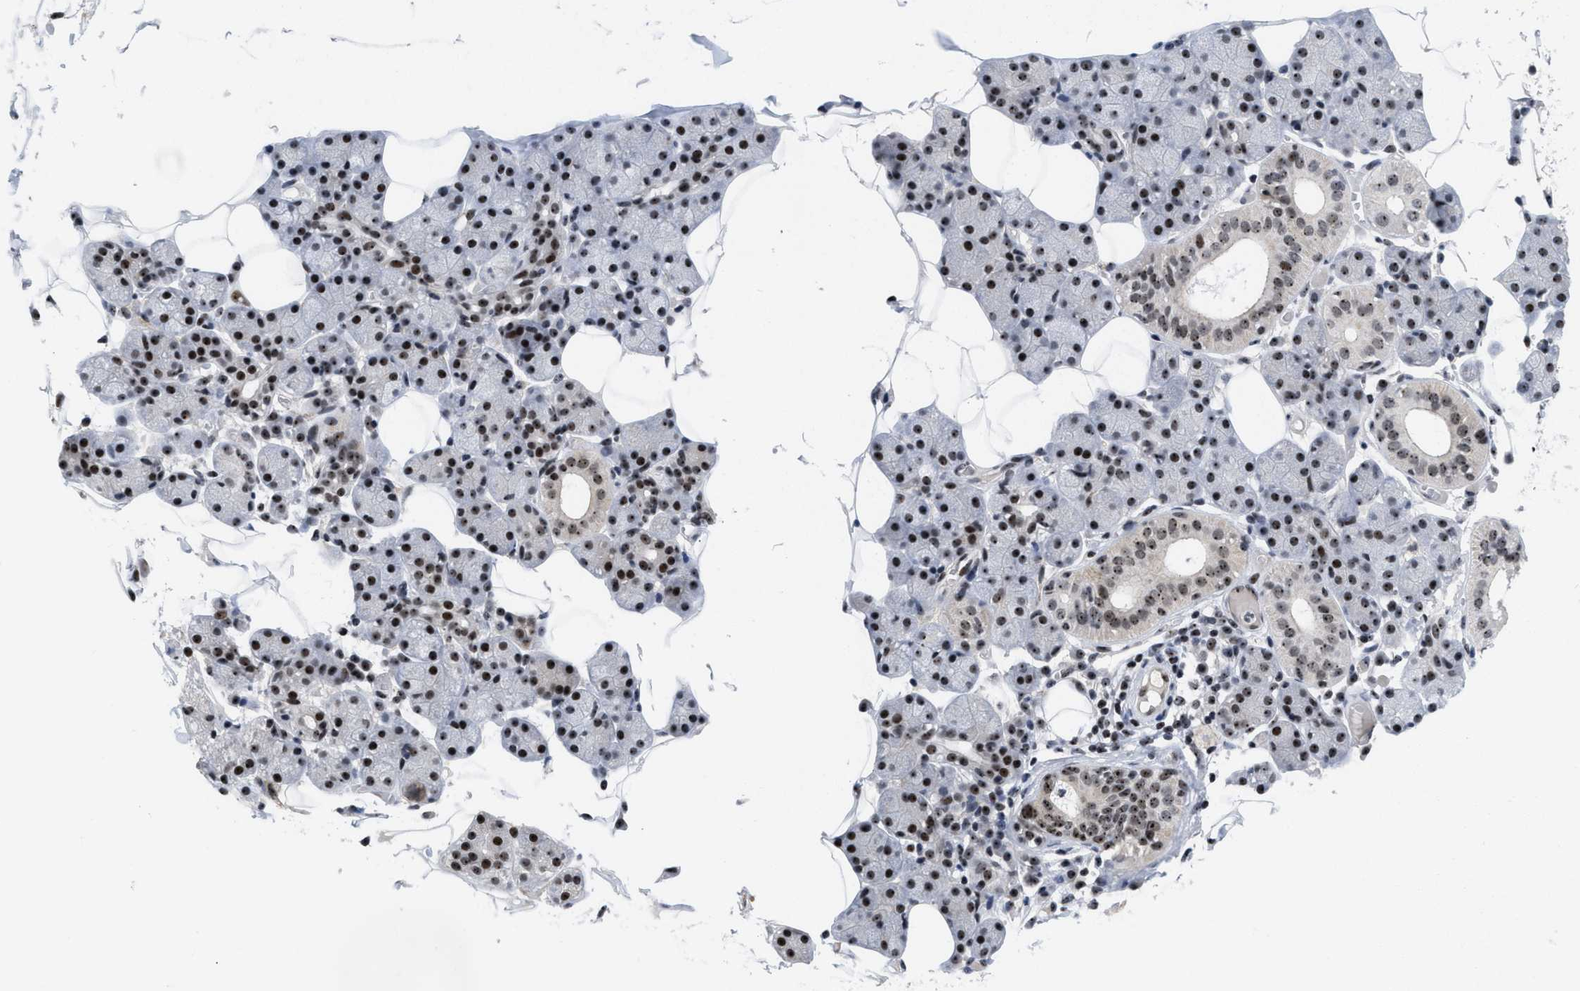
{"staining": {"intensity": "moderate", "quantity": "25%-75%", "location": "nuclear"}, "tissue": "salivary gland", "cell_type": "Glandular cells", "image_type": "normal", "snomed": [{"axis": "morphology", "description": "Normal tissue, NOS"}, {"axis": "topography", "description": "Salivary gland"}], "caption": "Immunohistochemical staining of normal human salivary gland reveals medium levels of moderate nuclear positivity in about 25%-75% of glandular cells. The staining was performed using DAB to visualize the protein expression in brown, while the nuclei were stained in blue with hematoxylin (Magnification: 20x).", "gene": "NOP58", "patient": {"sex": "female", "age": 33}}